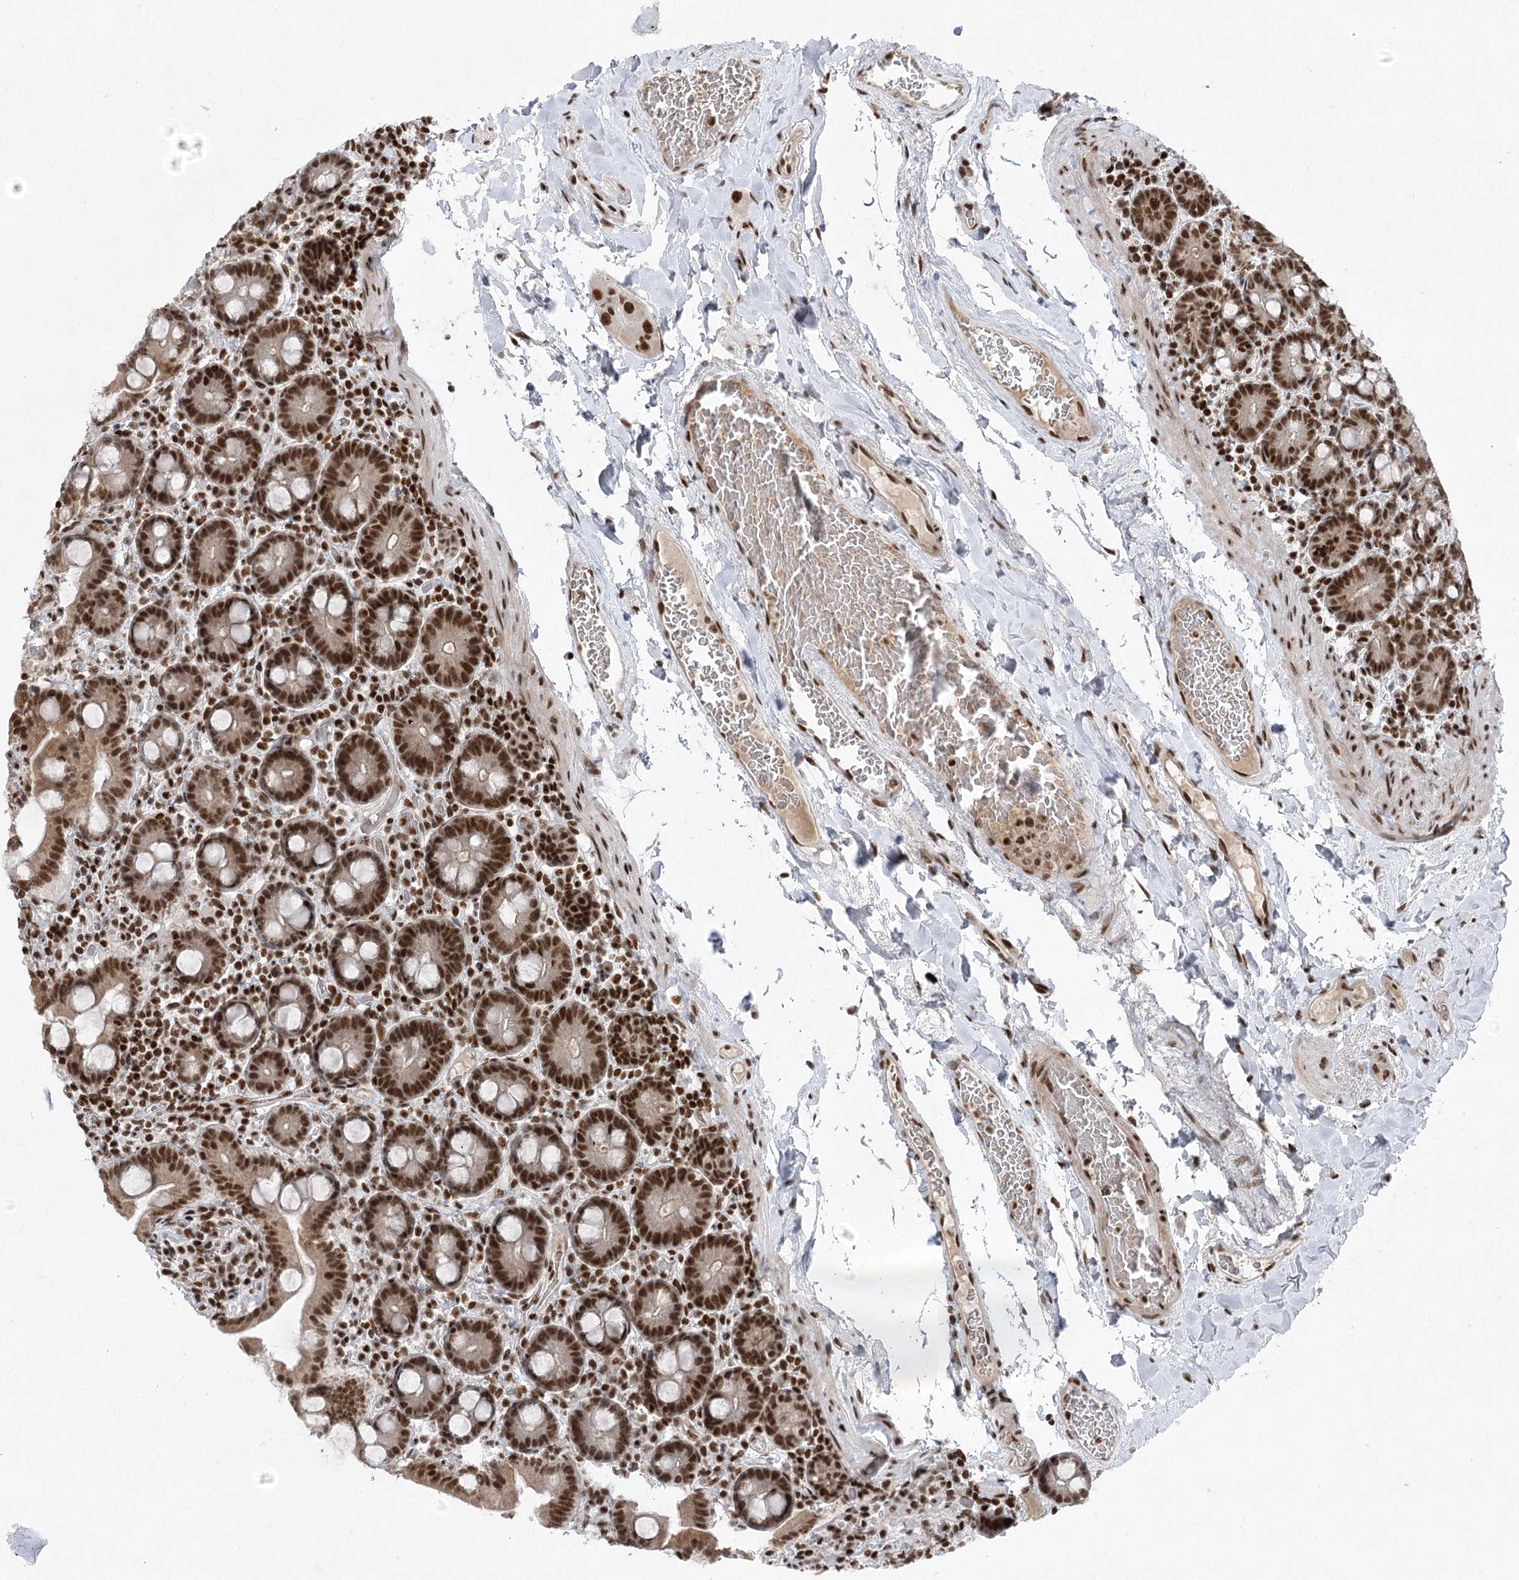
{"staining": {"intensity": "strong", "quantity": ">75%", "location": "cytoplasmic/membranous,nuclear"}, "tissue": "duodenum", "cell_type": "Glandular cells", "image_type": "normal", "snomed": [{"axis": "morphology", "description": "Normal tissue, NOS"}, {"axis": "topography", "description": "Duodenum"}], "caption": "Immunohistochemistry (DAB) staining of benign human duodenum reveals strong cytoplasmic/membranous,nuclear protein positivity in approximately >75% of glandular cells.", "gene": "CGGBP1", "patient": {"sex": "male", "age": 55}}